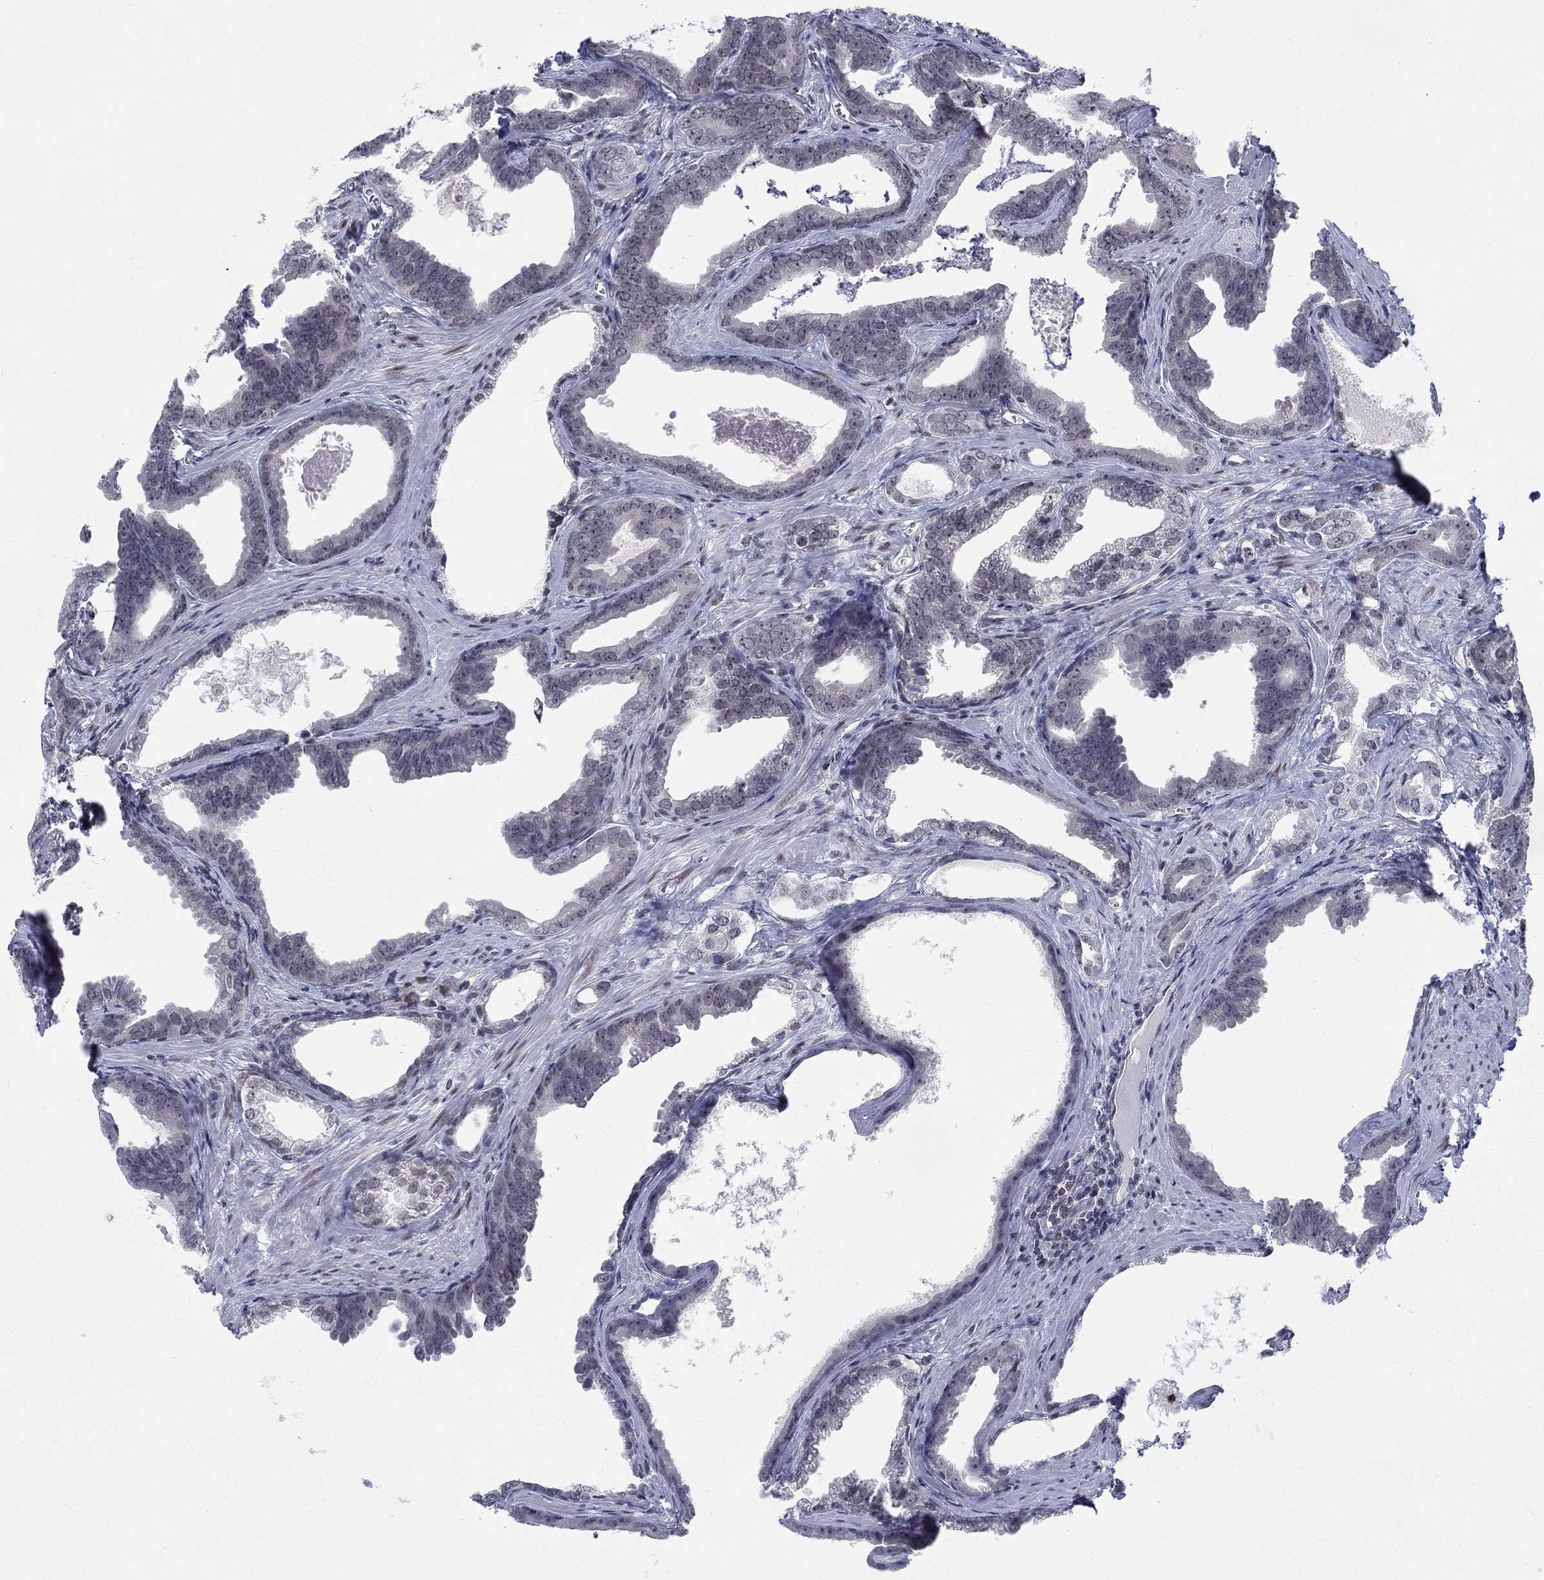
{"staining": {"intensity": "negative", "quantity": "none", "location": "none"}, "tissue": "prostate cancer", "cell_type": "Tumor cells", "image_type": "cancer", "snomed": [{"axis": "morphology", "description": "Adenocarcinoma, NOS"}, {"axis": "topography", "description": "Prostate"}], "caption": "Tumor cells are negative for protein expression in human prostate cancer.", "gene": "FYTTD1", "patient": {"sex": "male", "age": 66}}